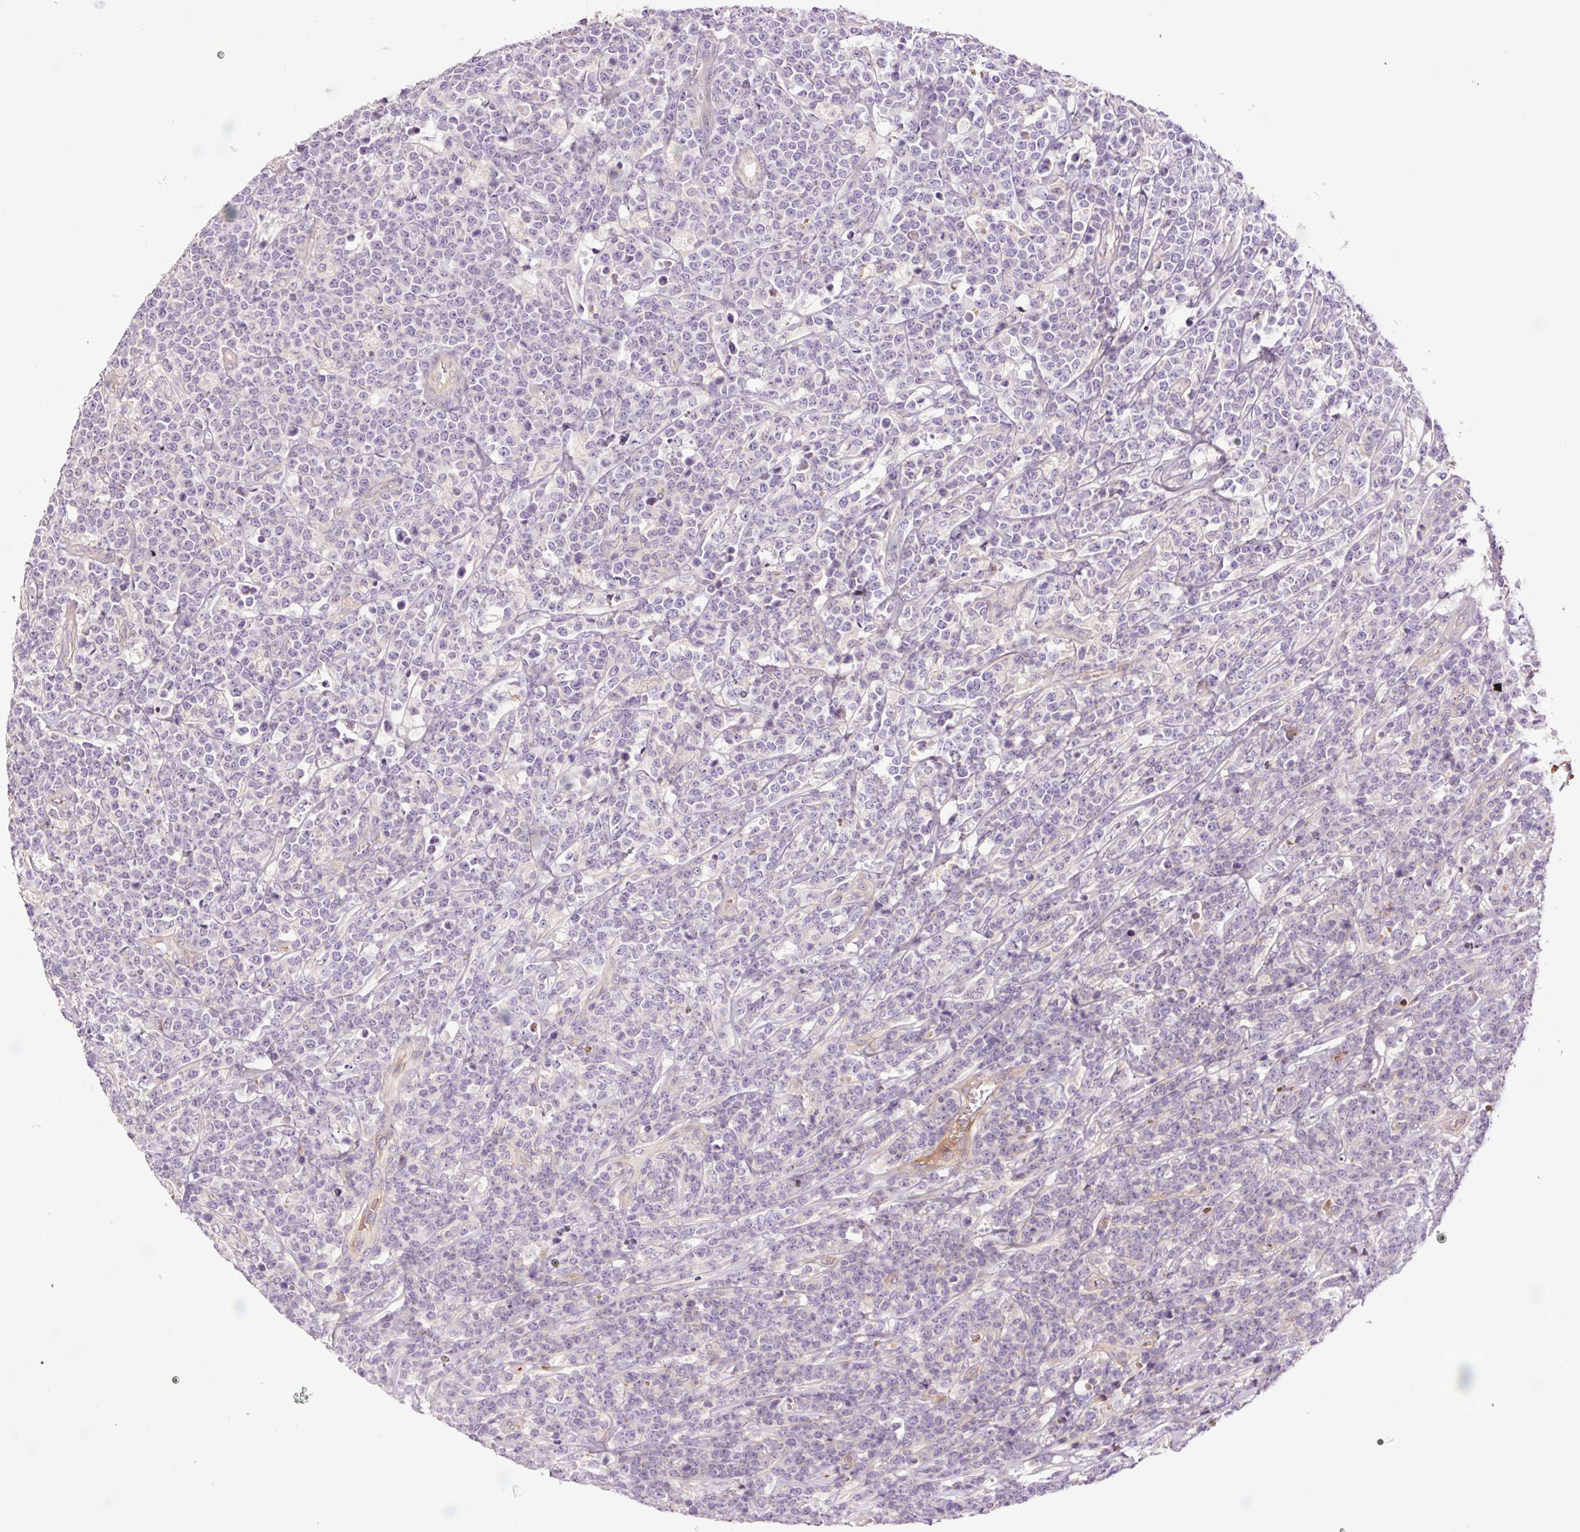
{"staining": {"intensity": "negative", "quantity": "none", "location": "none"}, "tissue": "lymphoma", "cell_type": "Tumor cells", "image_type": "cancer", "snomed": [{"axis": "morphology", "description": "Malignant lymphoma, non-Hodgkin's type, High grade"}, {"axis": "topography", "description": "Small intestine"}], "caption": "Human malignant lymphoma, non-Hodgkin's type (high-grade) stained for a protein using IHC shows no staining in tumor cells.", "gene": "TMEM235", "patient": {"sex": "male", "age": 8}}